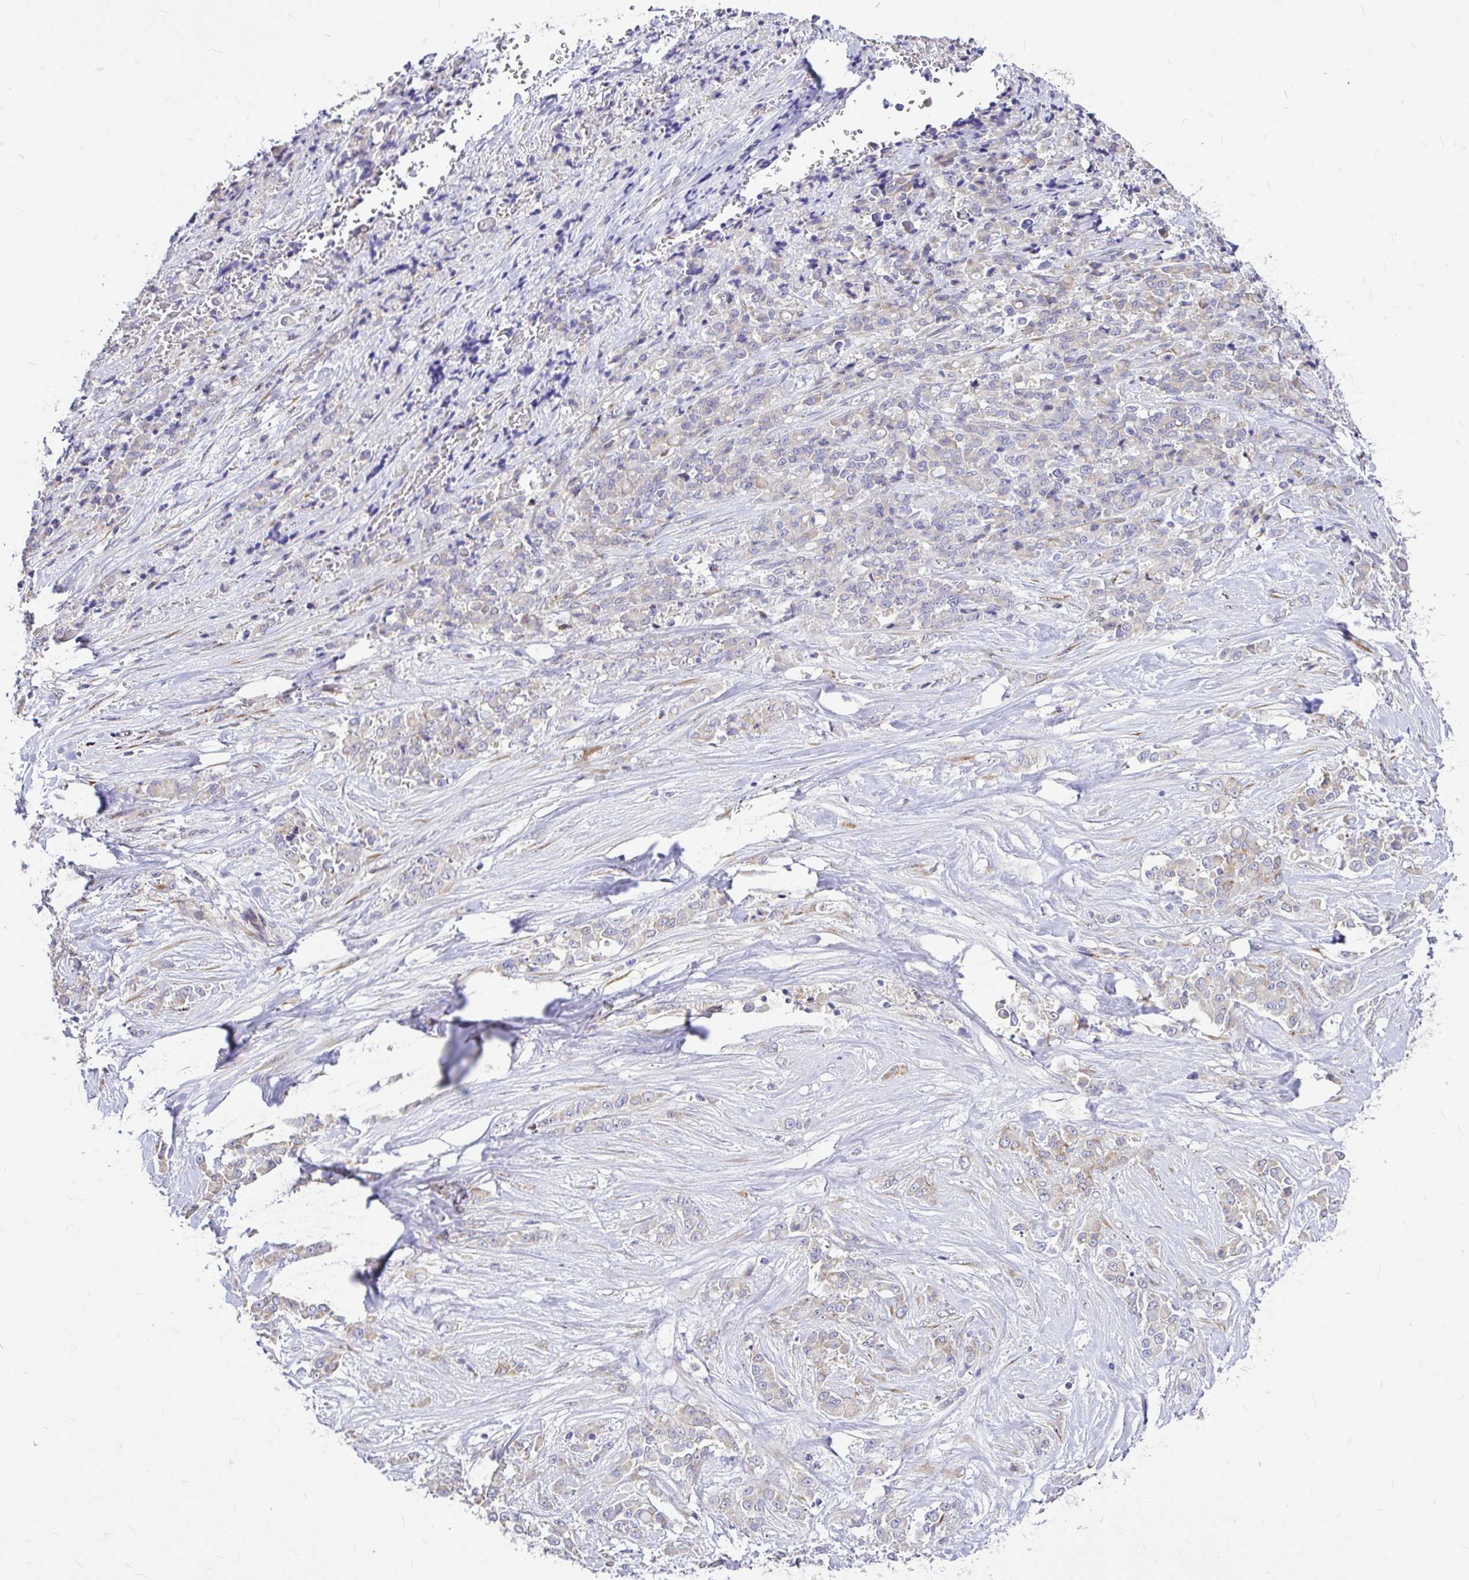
{"staining": {"intensity": "weak", "quantity": "<25%", "location": "cytoplasmic/membranous"}, "tissue": "stomach cancer", "cell_type": "Tumor cells", "image_type": "cancer", "snomed": [{"axis": "morphology", "description": "Adenocarcinoma, NOS"}, {"axis": "topography", "description": "Stomach"}], "caption": "The immunohistochemistry image has no significant staining in tumor cells of stomach adenocarcinoma tissue.", "gene": "GABBR2", "patient": {"sex": "female", "age": 76}}